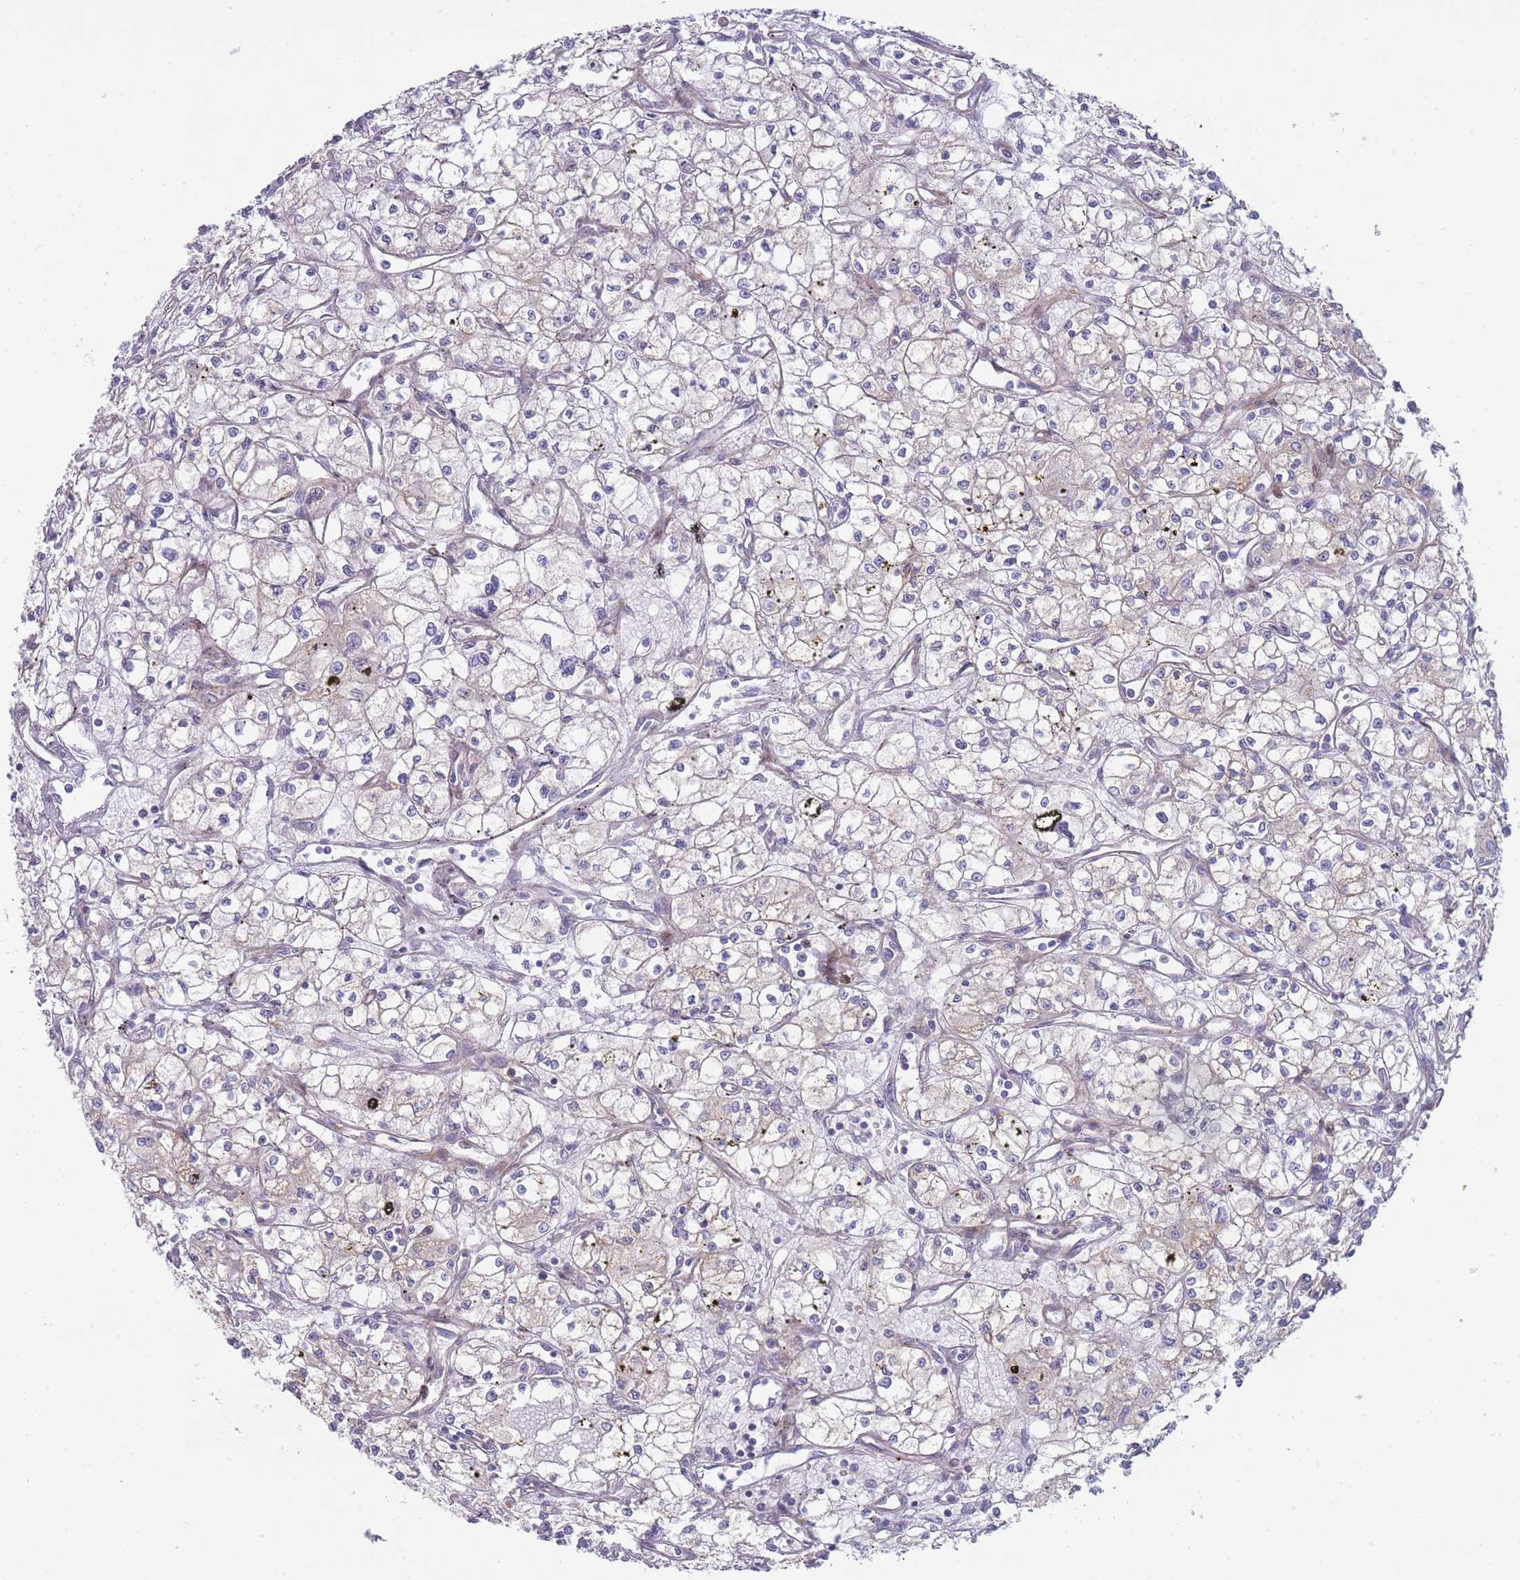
{"staining": {"intensity": "negative", "quantity": "none", "location": "none"}, "tissue": "renal cancer", "cell_type": "Tumor cells", "image_type": "cancer", "snomed": [{"axis": "morphology", "description": "Adenocarcinoma, NOS"}, {"axis": "topography", "description": "Kidney"}], "caption": "DAB immunohistochemical staining of human renal cancer demonstrates no significant staining in tumor cells.", "gene": "ATP5MC2", "patient": {"sex": "male", "age": 59}}